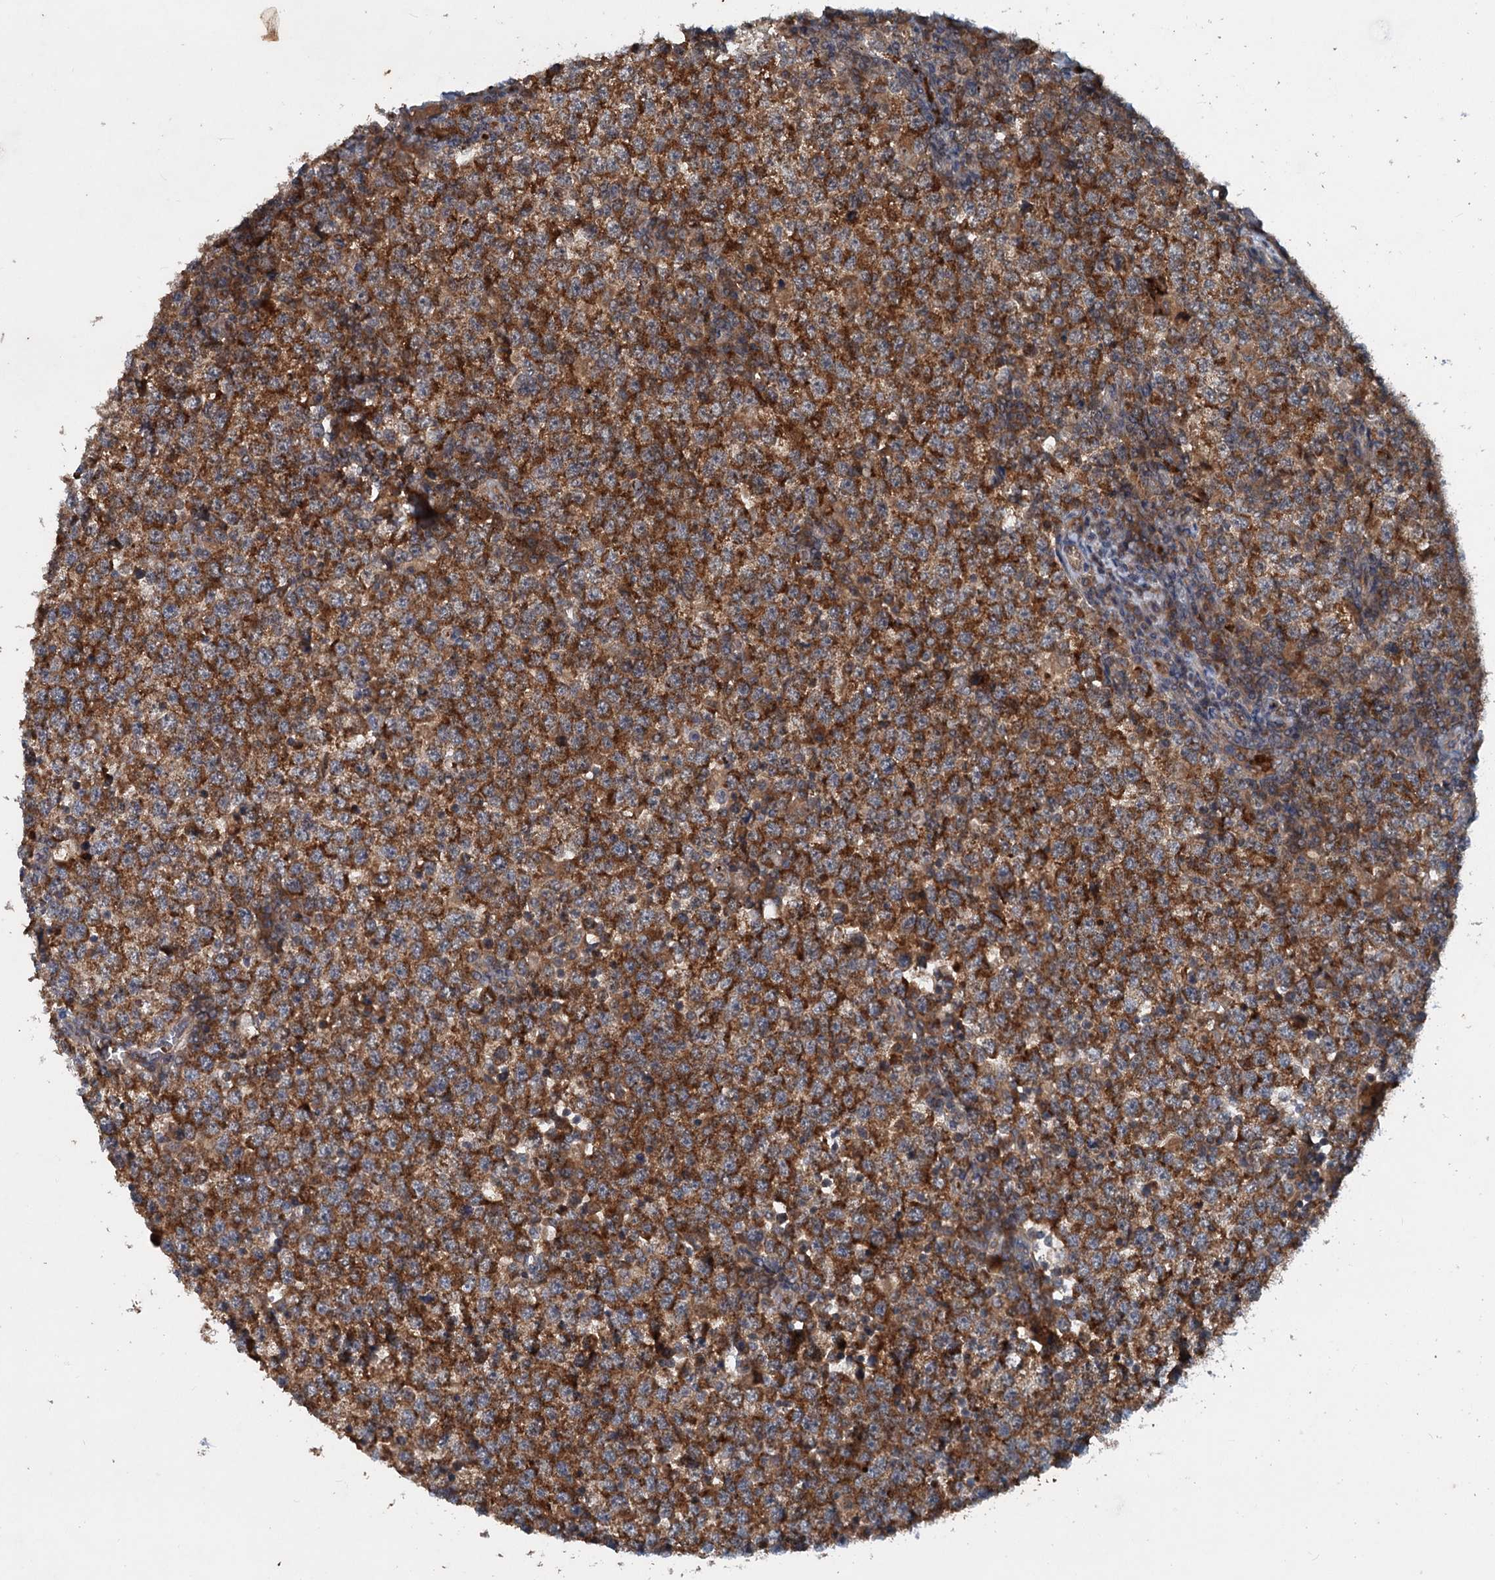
{"staining": {"intensity": "strong", "quantity": ">75%", "location": "cytoplasmic/membranous"}, "tissue": "testis cancer", "cell_type": "Tumor cells", "image_type": "cancer", "snomed": [{"axis": "morphology", "description": "Seminoma, NOS"}, {"axis": "topography", "description": "Testis"}], "caption": "The immunohistochemical stain labels strong cytoplasmic/membranous positivity in tumor cells of testis cancer (seminoma) tissue.", "gene": "N4BP2L2", "patient": {"sex": "male", "age": 65}}